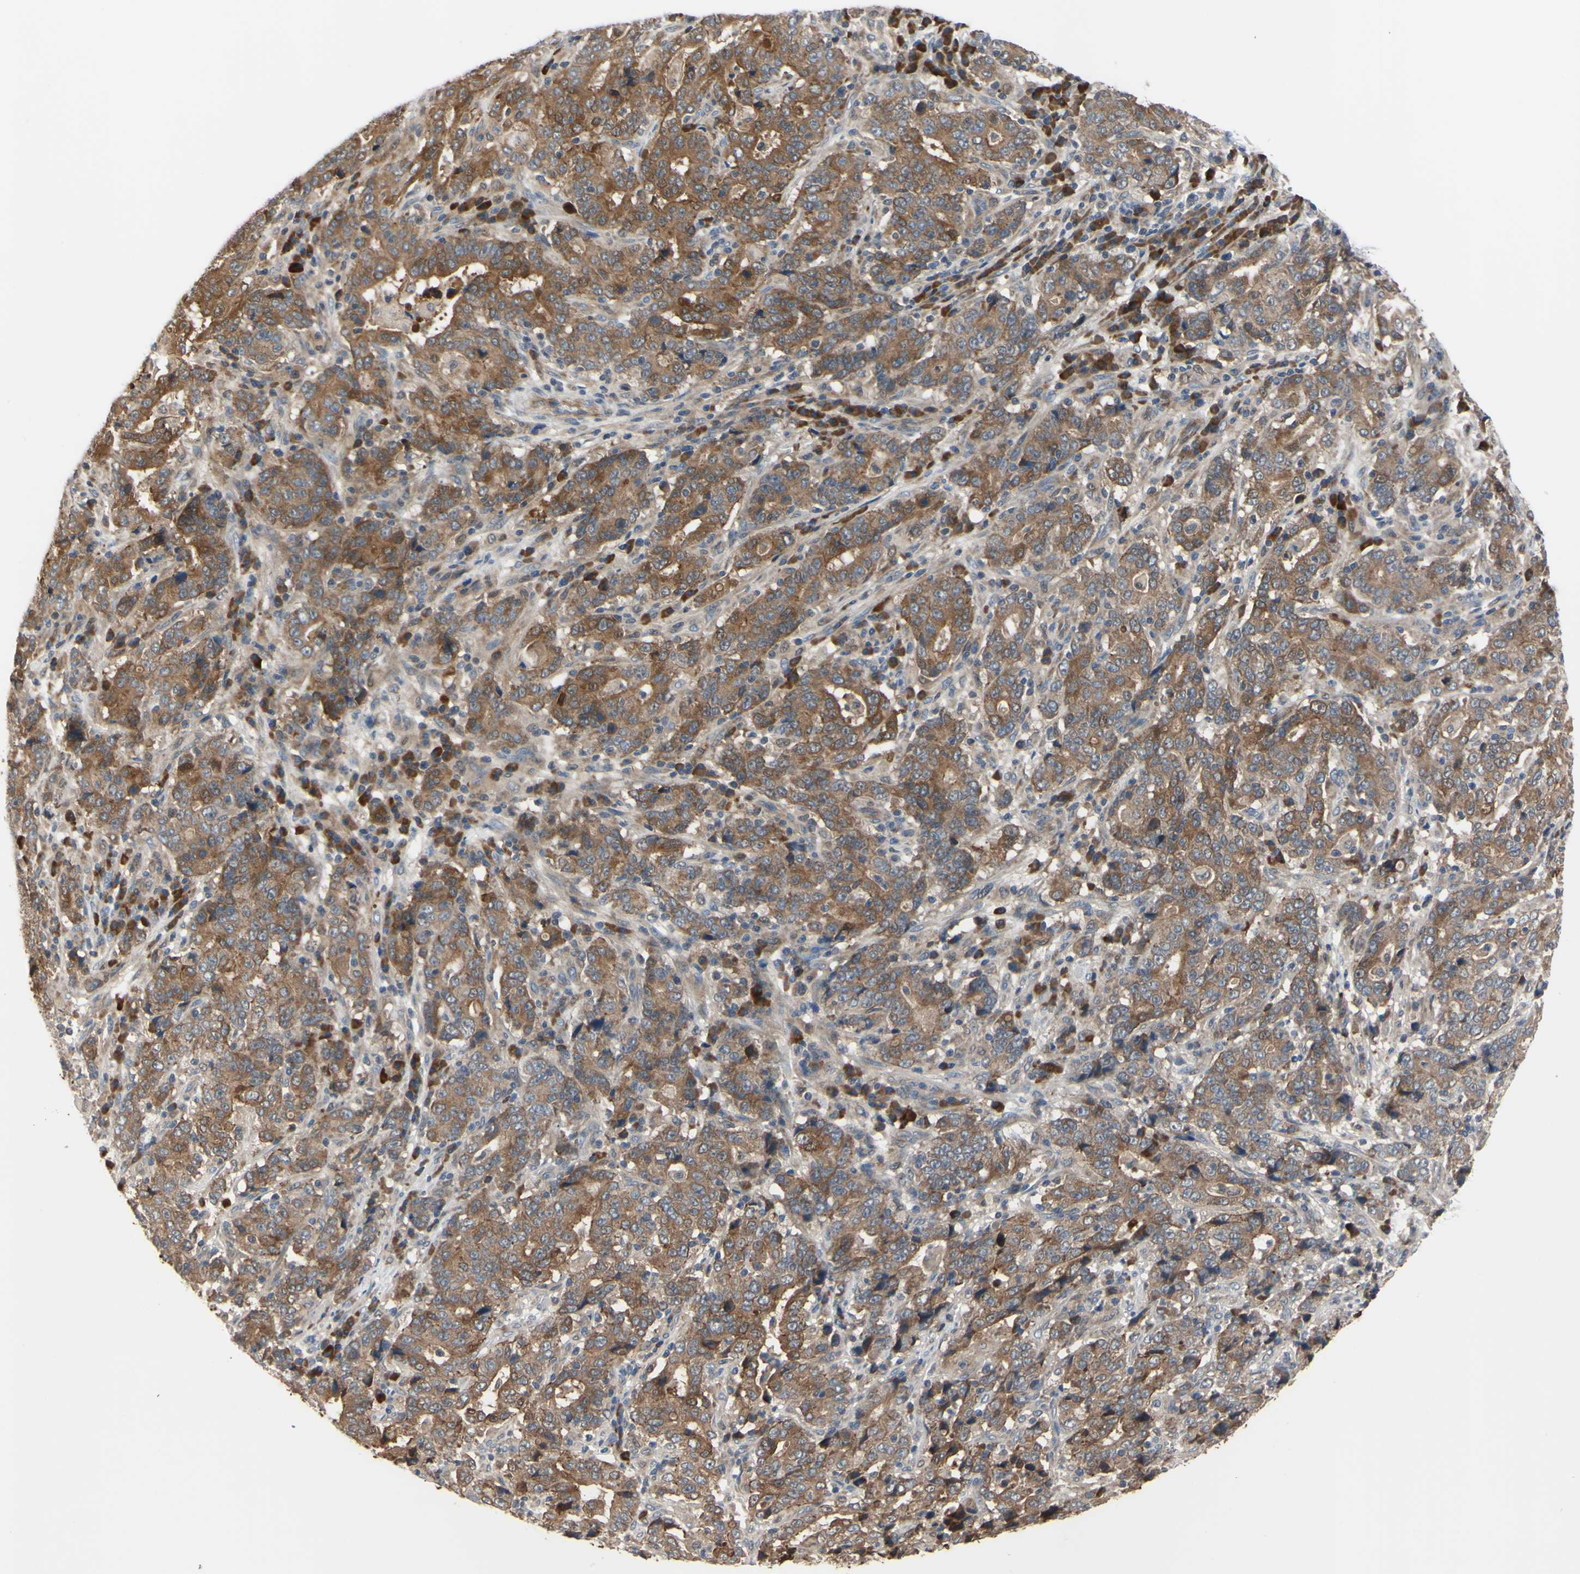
{"staining": {"intensity": "moderate", "quantity": ">75%", "location": "cytoplasmic/membranous"}, "tissue": "stomach cancer", "cell_type": "Tumor cells", "image_type": "cancer", "snomed": [{"axis": "morphology", "description": "Normal tissue, NOS"}, {"axis": "morphology", "description": "Adenocarcinoma, NOS"}, {"axis": "topography", "description": "Stomach, upper"}, {"axis": "topography", "description": "Stomach"}], "caption": "Adenocarcinoma (stomach) stained with DAB immunohistochemistry exhibits medium levels of moderate cytoplasmic/membranous positivity in about >75% of tumor cells.", "gene": "XIAP", "patient": {"sex": "male", "age": 59}}